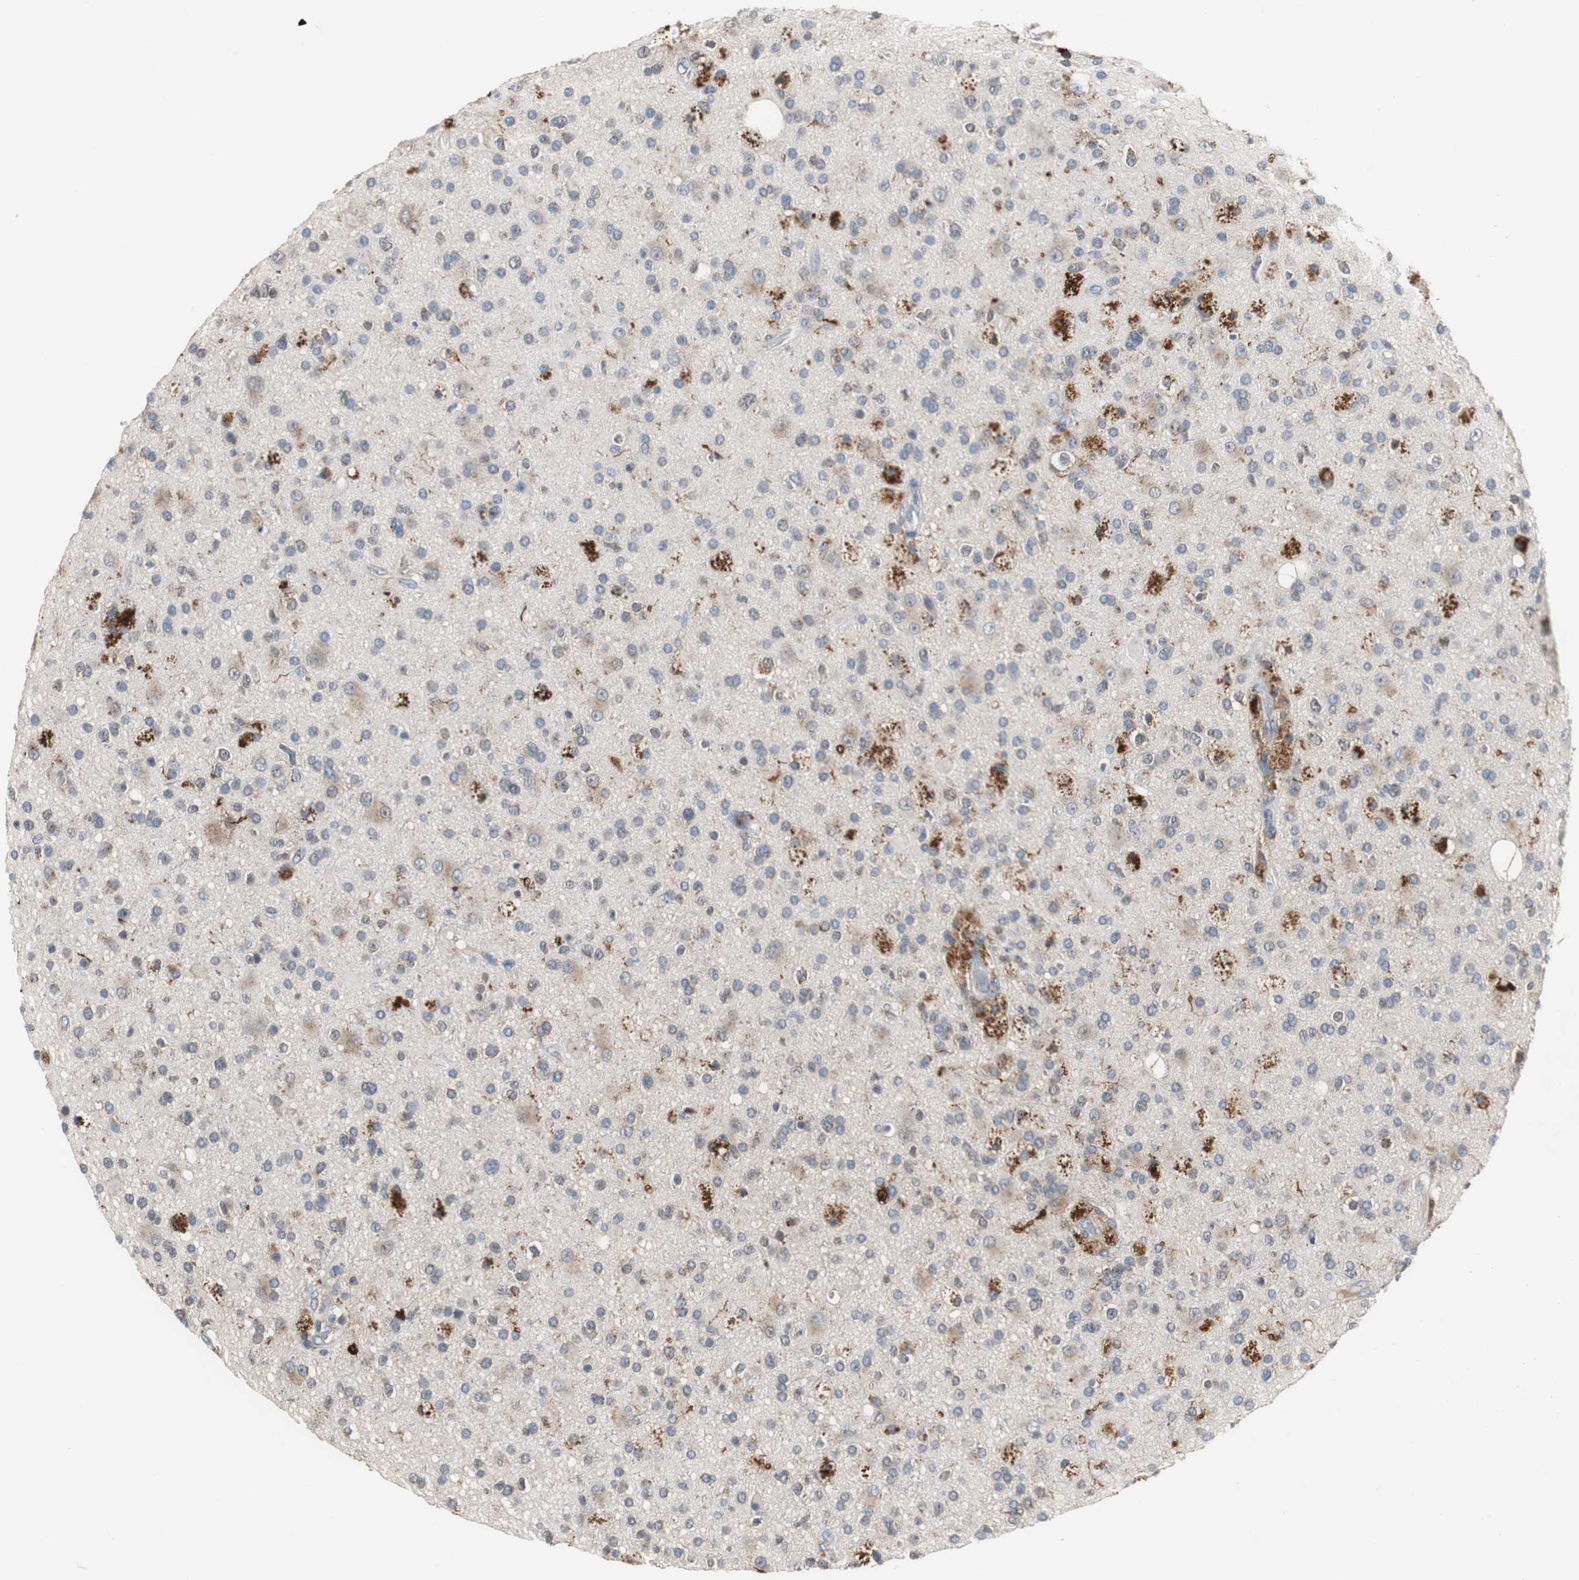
{"staining": {"intensity": "moderate", "quantity": ">75%", "location": "cytoplasmic/membranous"}, "tissue": "glioma", "cell_type": "Tumor cells", "image_type": "cancer", "snomed": [{"axis": "morphology", "description": "Glioma, malignant, High grade"}, {"axis": "topography", "description": "Brain"}], "caption": "Immunohistochemical staining of human glioma exhibits medium levels of moderate cytoplasmic/membranous protein expression in approximately >75% of tumor cells. (DAB (3,3'-diaminobenzidine) IHC with brightfield microscopy, high magnification).", "gene": "CALB2", "patient": {"sex": "male", "age": 33}}